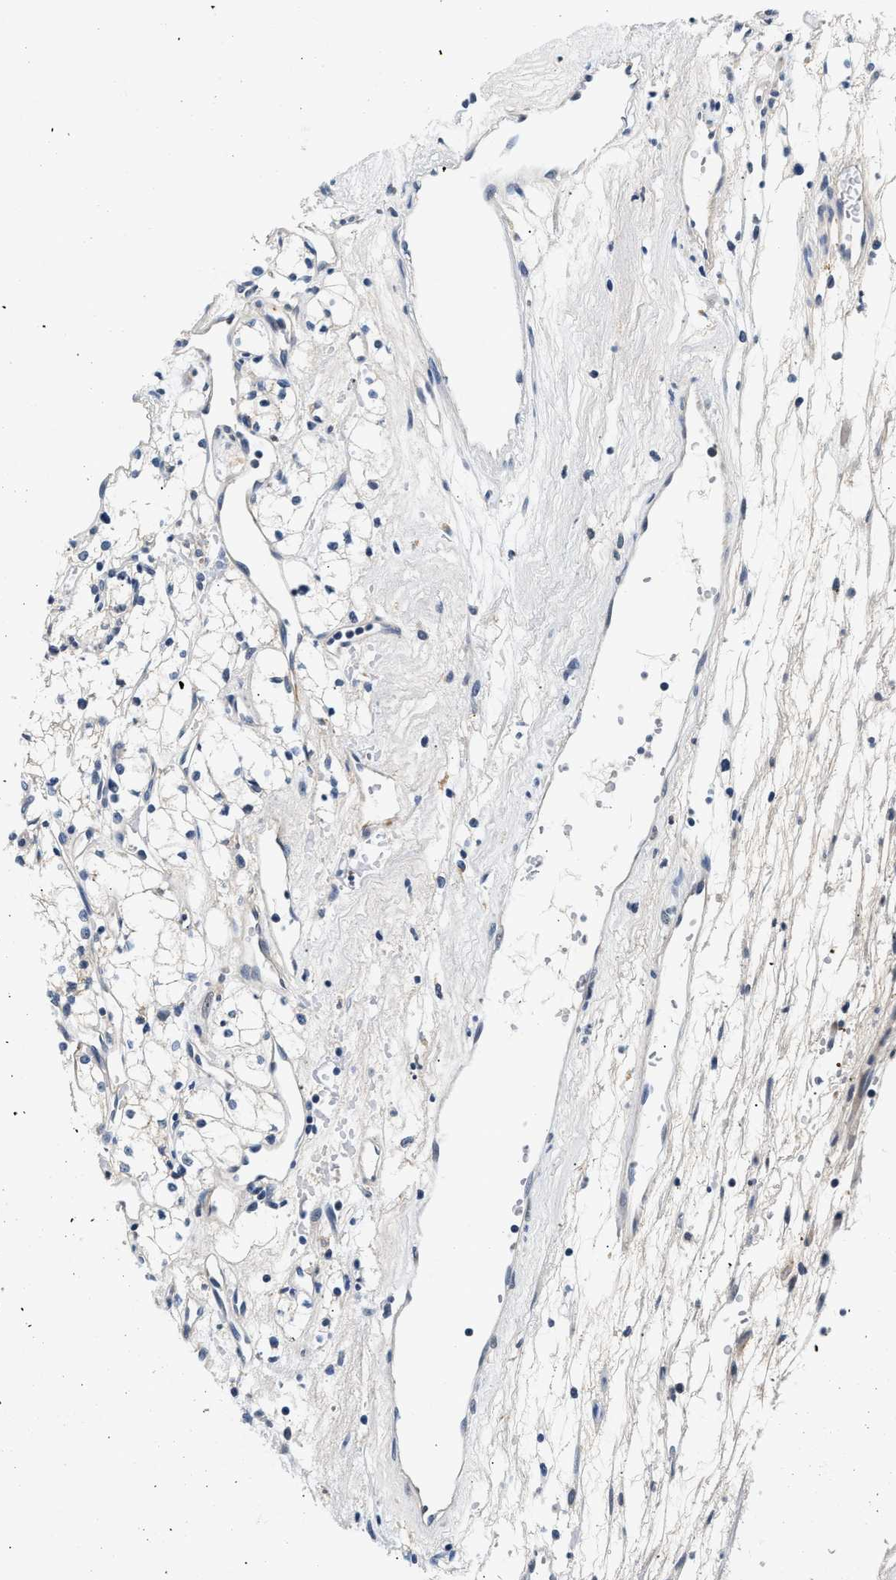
{"staining": {"intensity": "negative", "quantity": "none", "location": "none"}, "tissue": "renal cancer", "cell_type": "Tumor cells", "image_type": "cancer", "snomed": [{"axis": "morphology", "description": "Adenocarcinoma, NOS"}, {"axis": "topography", "description": "Kidney"}], "caption": "Renal cancer was stained to show a protein in brown. There is no significant positivity in tumor cells.", "gene": "MED22", "patient": {"sex": "male", "age": 59}}